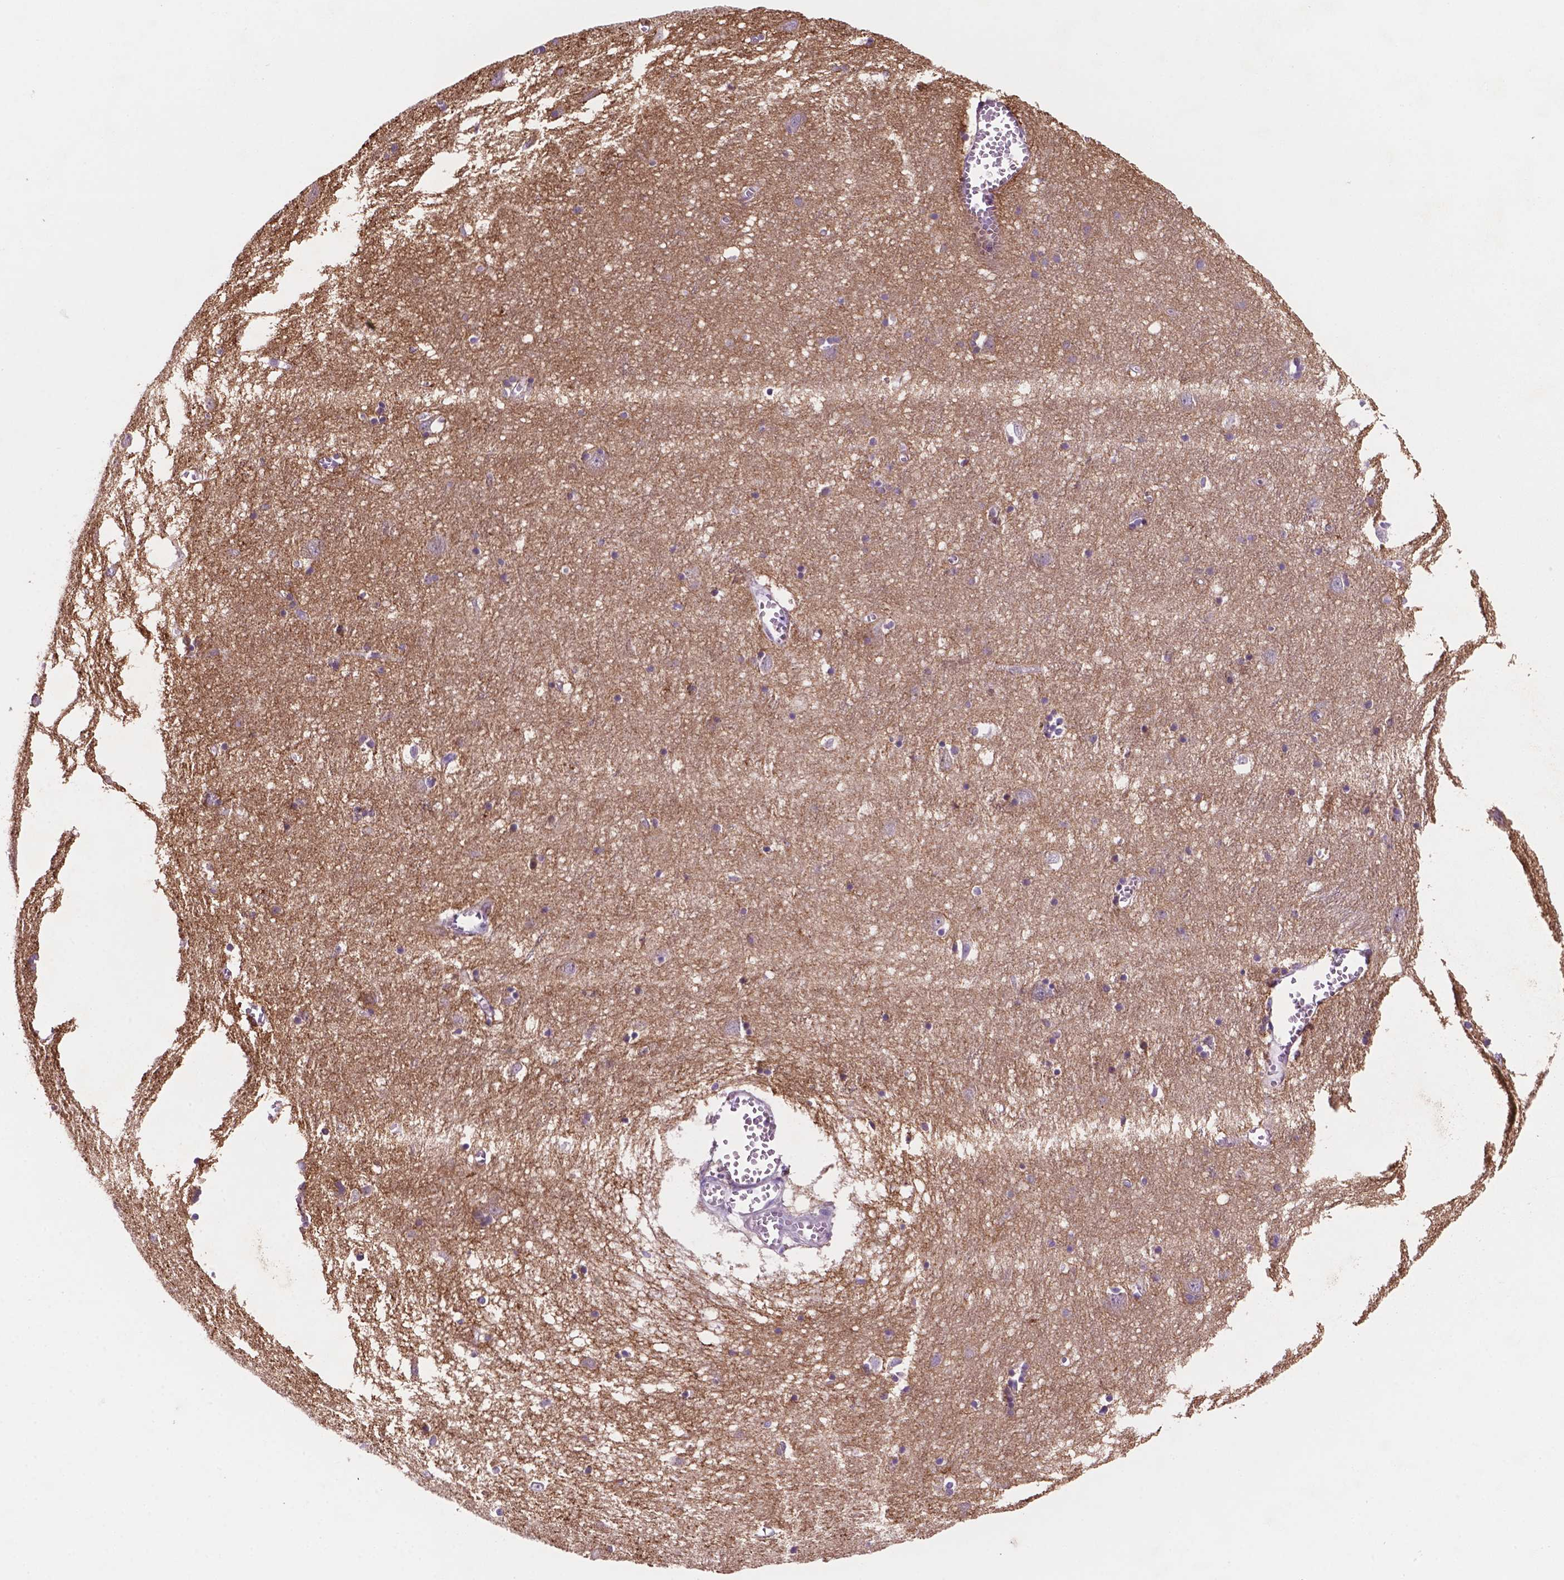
{"staining": {"intensity": "weak", "quantity": "<25%", "location": "cytoplasmic/membranous"}, "tissue": "cerebral cortex", "cell_type": "Endothelial cells", "image_type": "normal", "snomed": [{"axis": "morphology", "description": "Normal tissue, NOS"}, {"axis": "topography", "description": "Cerebral cortex"}], "caption": "DAB (3,3'-diaminobenzidine) immunohistochemical staining of normal human cerebral cortex displays no significant expression in endothelial cells. (Immunohistochemistry, brightfield microscopy, high magnification).", "gene": "MKRN2OS", "patient": {"sex": "male", "age": 70}}